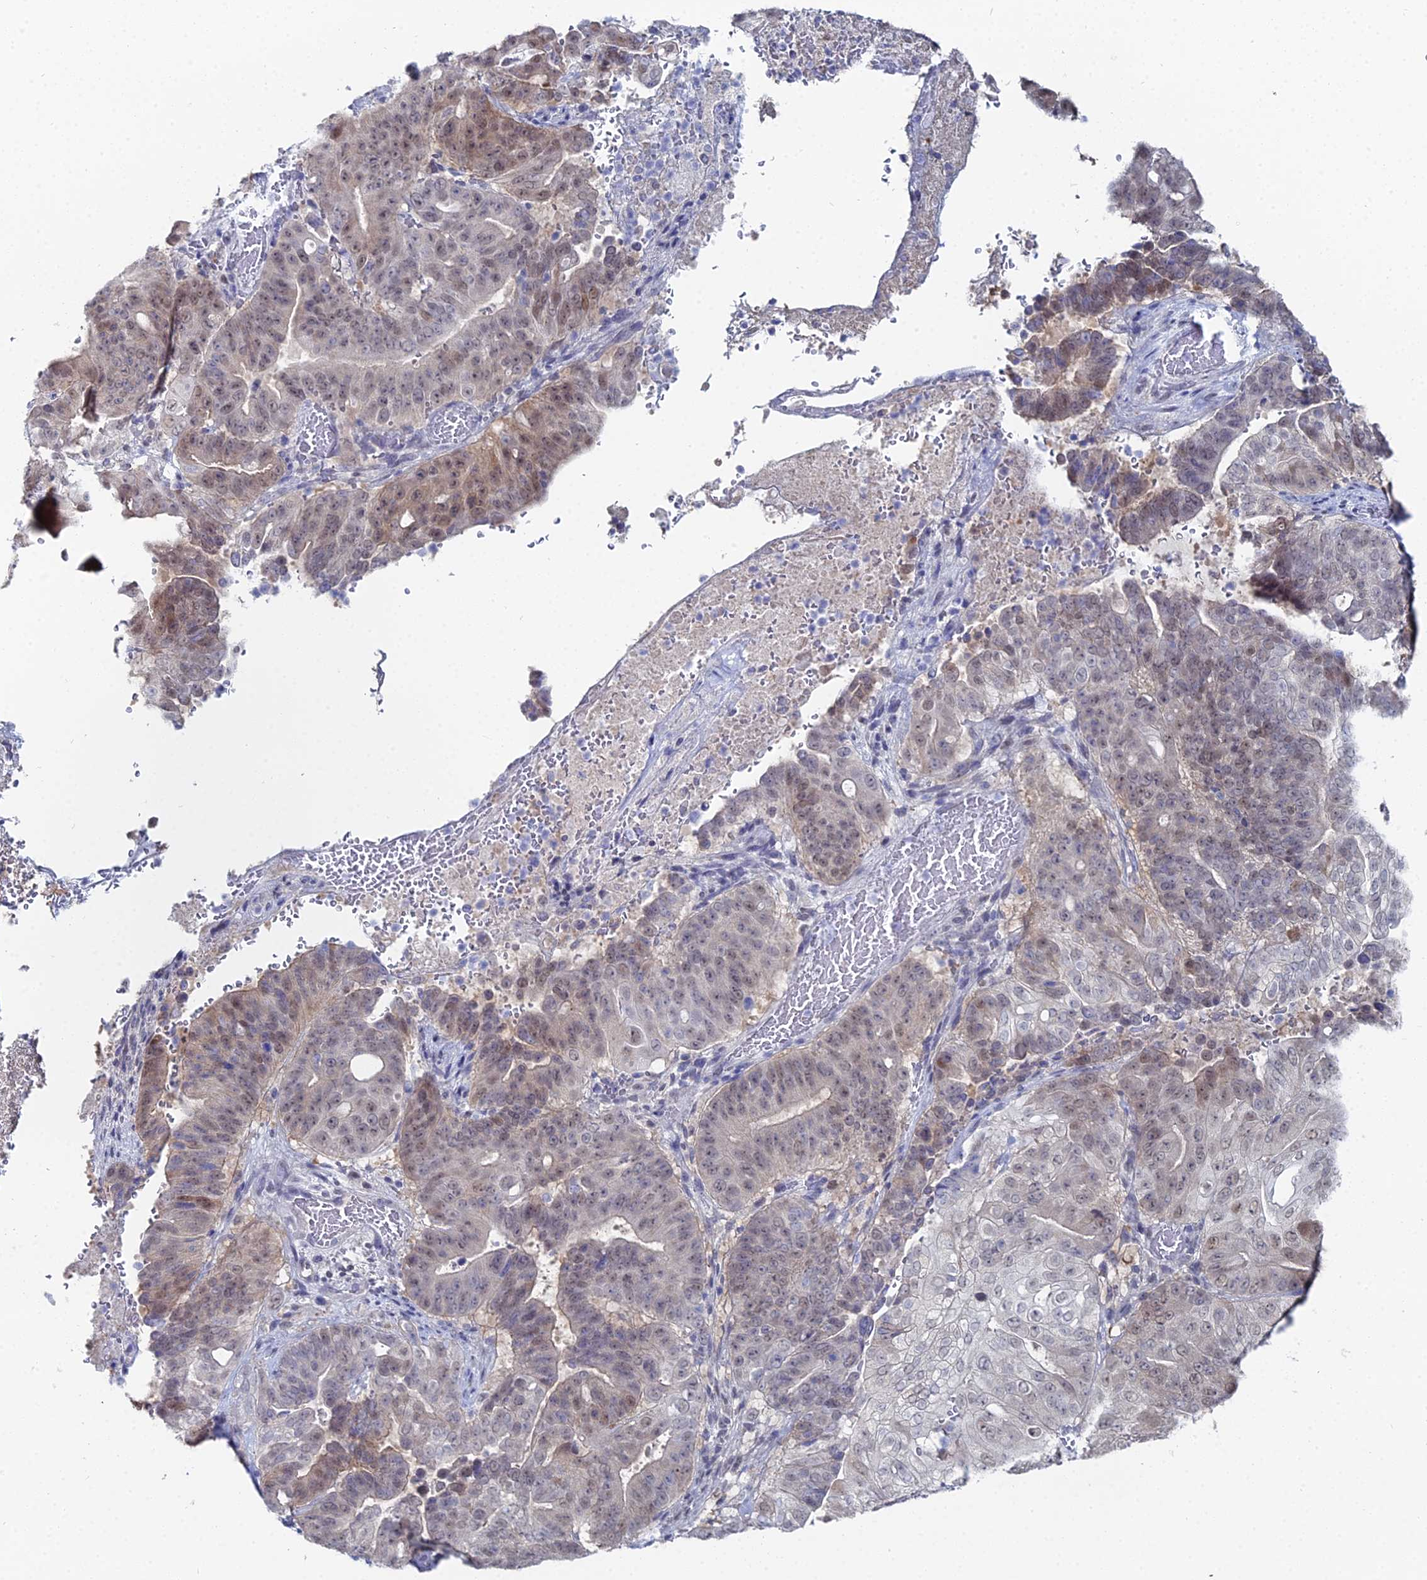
{"staining": {"intensity": "weak", "quantity": "25%-75%", "location": "nuclear"}, "tissue": "pancreatic cancer", "cell_type": "Tumor cells", "image_type": "cancer", "snomed": [{"axis": "morphology", "description": "Adenocarcinoma, NOS"}, {"axis": "topography", "description": "Pancreas"}], "caption": "Immunohistochemistry of human pancreatic cancer (adenocarcinoma) displays low levels of weak nuclear expression in approximately 25%-75% of tumor cells.", "gene": "THAP4", "patient": {"sex": "female", "age": 77}}